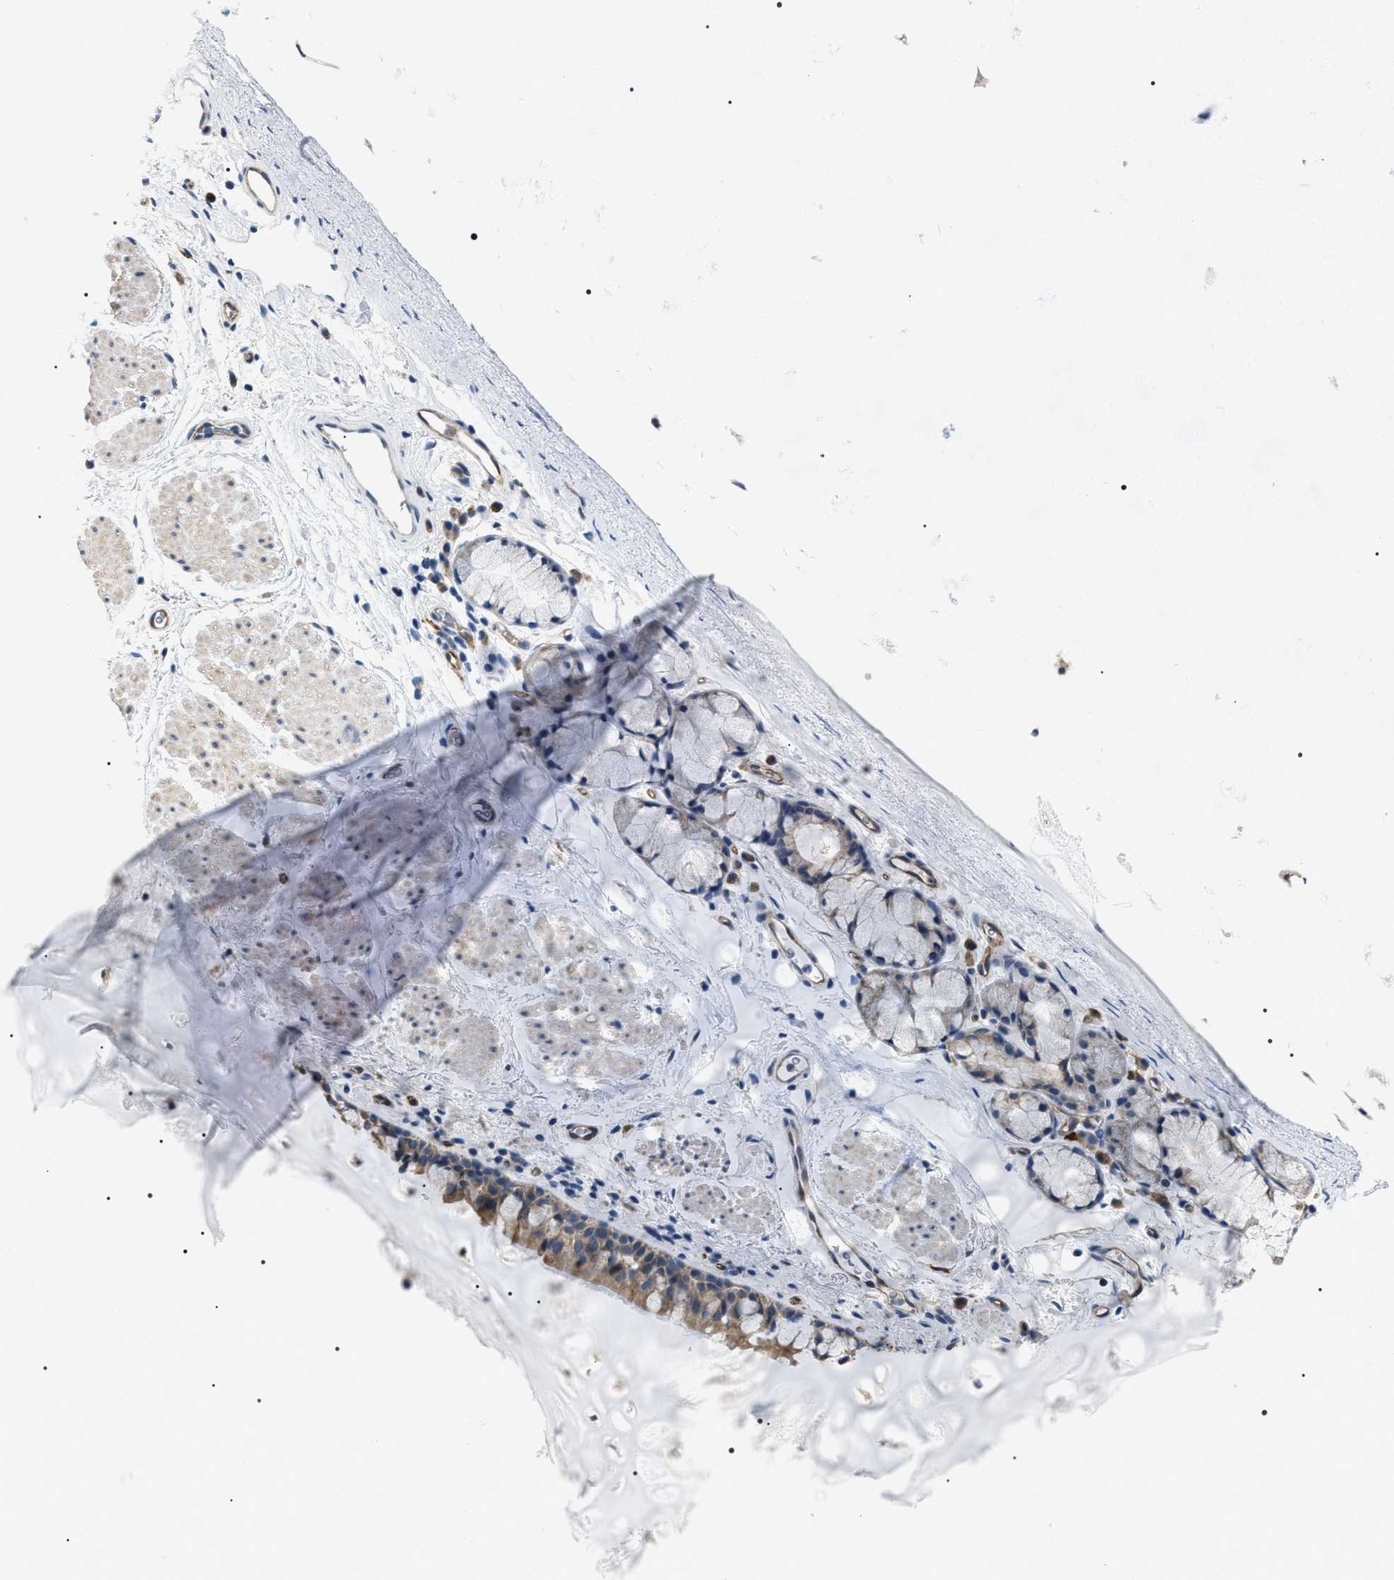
{"staining": {"intensity": "weak", "quantity": ">75%", "location": "cytoplasmic/membranous"}, "tissue": "bronchus", "cell_type": "Respiratory epithelial cells", "image_type": "normal", "snomed": [{"axis": "morphology", "description": "Normal tissue, NOS"}, {"axis": "topography", "description": "Cartilage tissue"}, {"axis": "topography", "description": "Bronchus"}], "caption": "Protein analysis of normal bronchus reveals weak cytoplasmic/membranous expression in about >75% of respiratory epithelial cells. The staining was performed using DAB (3,3'-diaminobenzidine), with brown indicating positive protein expression. Nuclei are stained blue with hematoxylin.", "gene": "PKD1L1", "patient": {"sex": "female", "age": 53}}